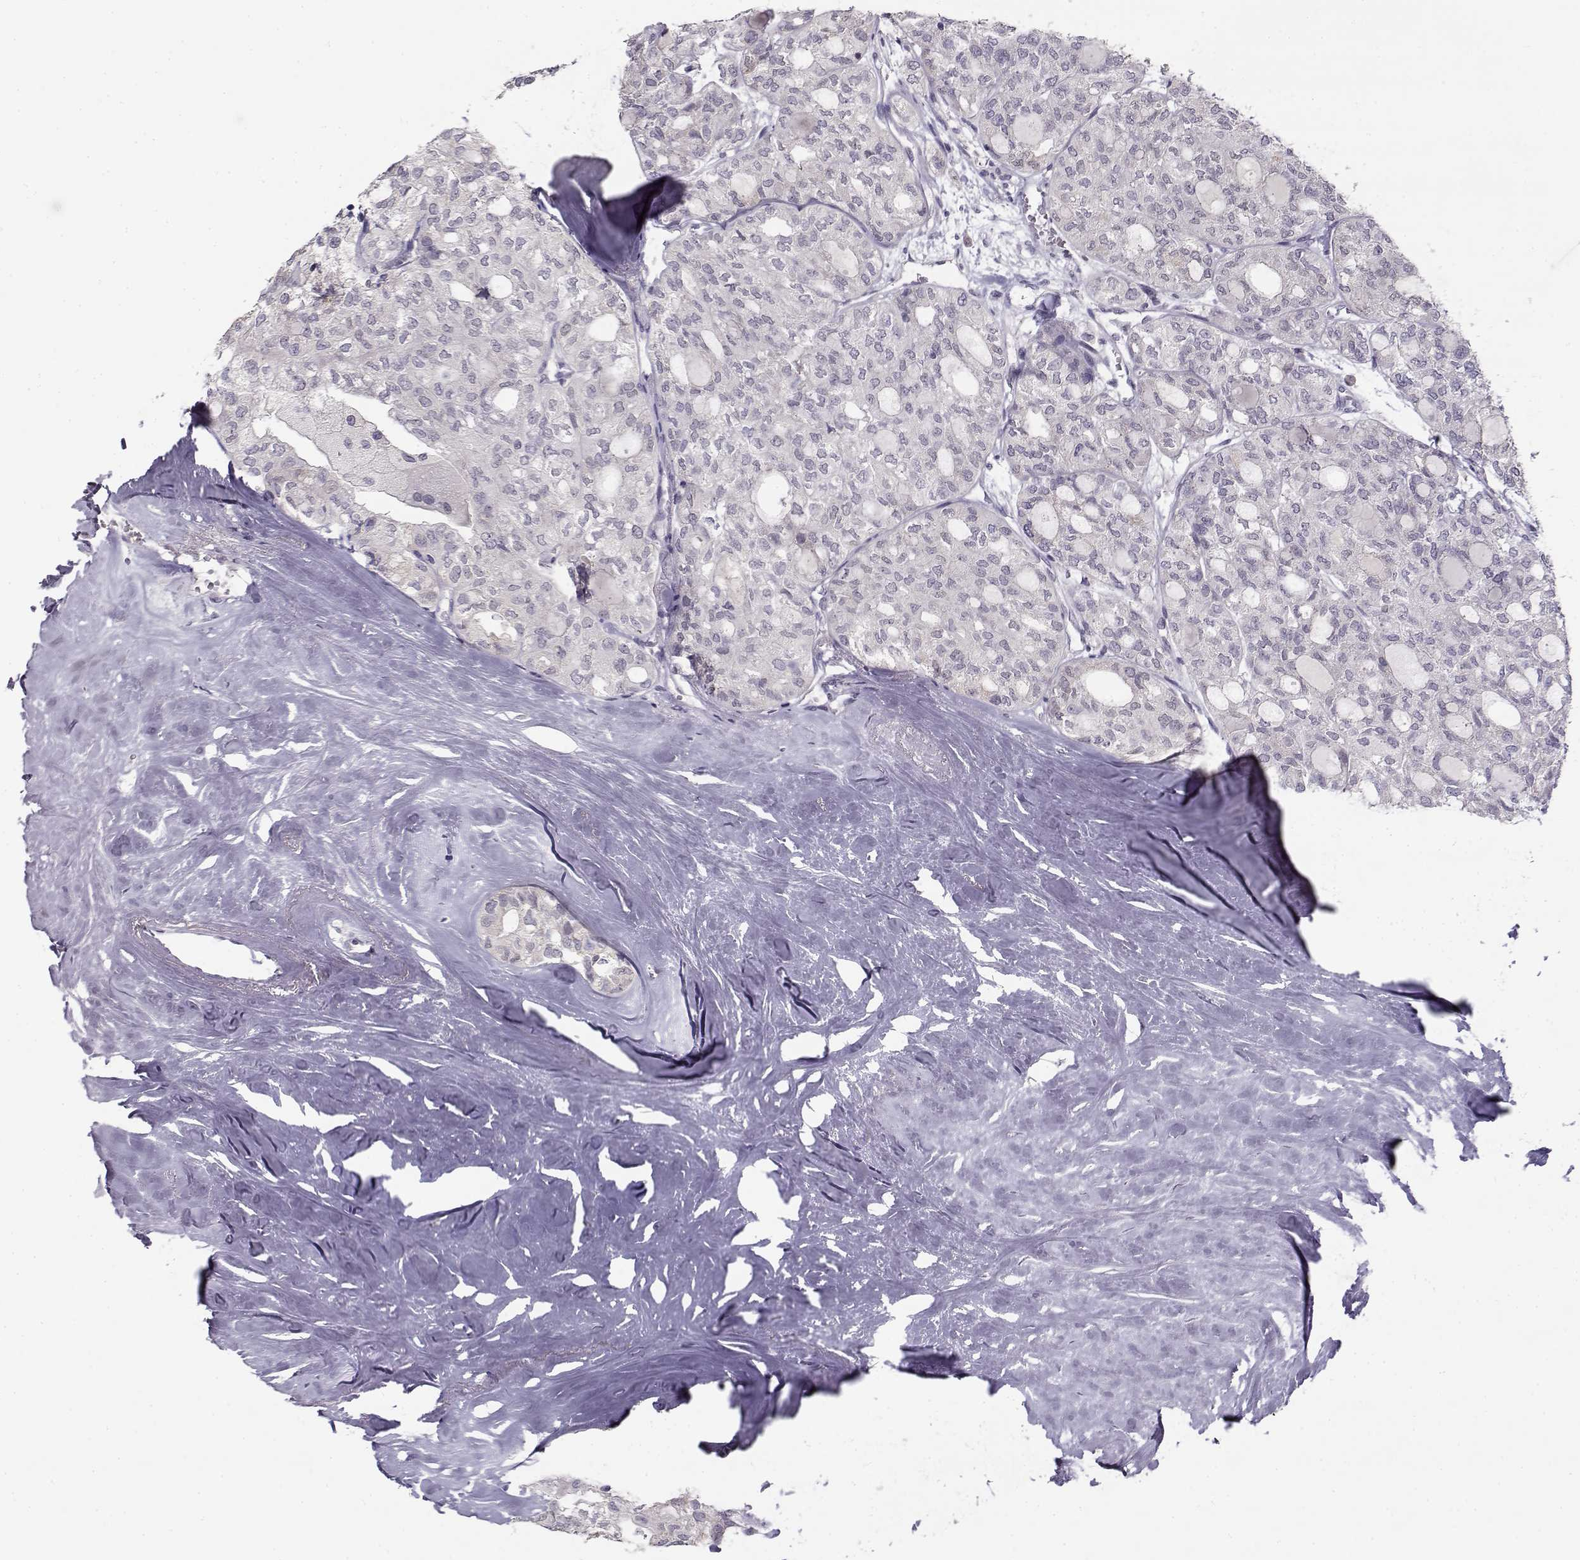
{"staining": {"intensity": "negative", "quantity": "none", "location": "none"}, "tissue": "thyroid cancer", "cell_type": "Tumor cells", "image_type": "cancer", "snomed": [{"axis": "morphology", "description": "Follicular adenoma carcinoma, NOS"}, {"axis": "topography", "description": "Thyroid gland"}], "caption": "Follicular adenoma carcinoma (thyroid) stained for a protein using immunohistochemistry (IHC) reveals no expression tumor cells.", "gene": "C16orf86", "patient": {"sex": "male", "age": 75}}